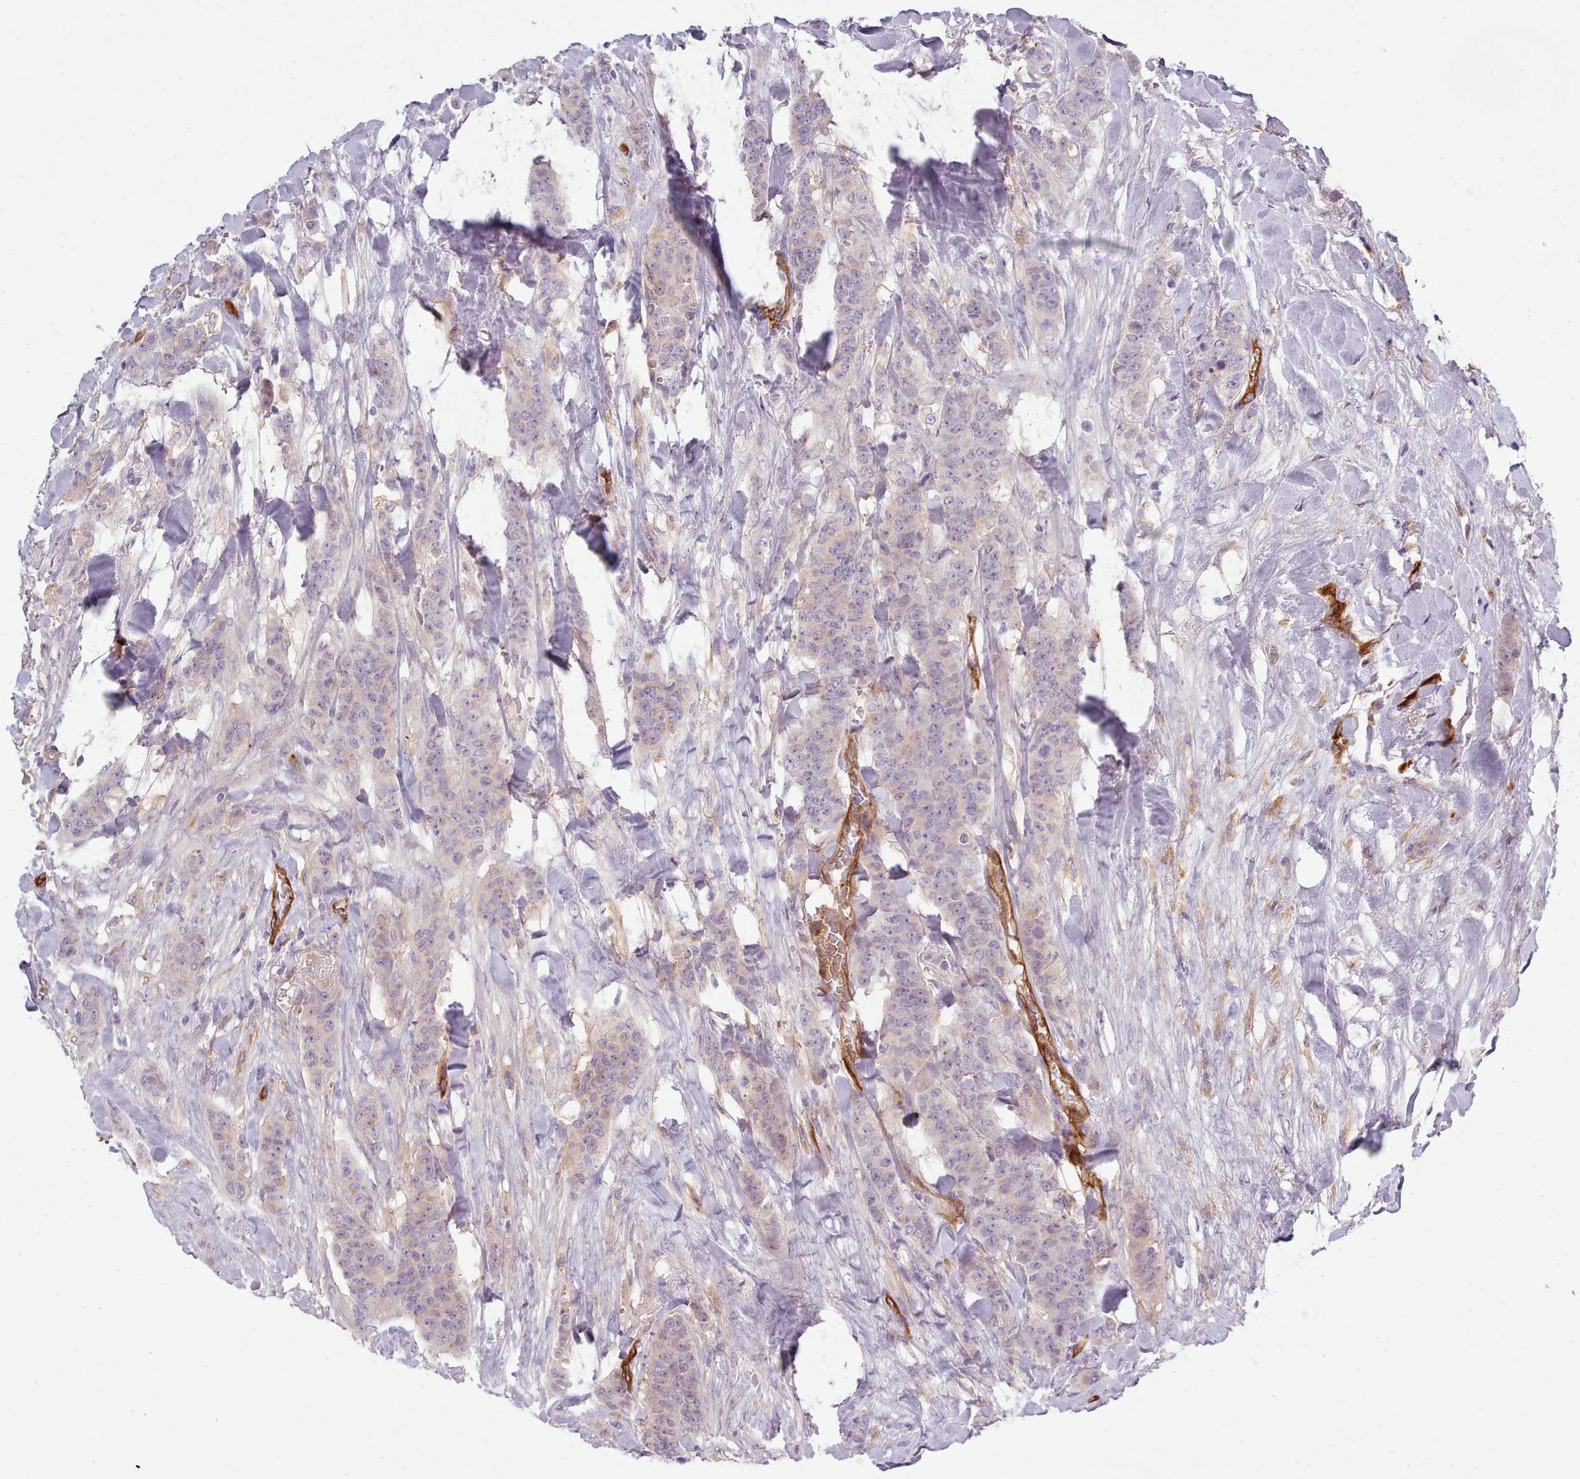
{"staining": {"intensity": "weak", "quantity": "<25%", "location": "nuclear"}, "tissue": "breast cancer", "cell_type": "Tumor cells", "image_type": "cancer", "snomed": [{"axis": "morphology", "description": "Duct carcinoma"}, {"axis": "topography", "description": "Breast"}], "caption": "Immunohistochemical staining of breast cancer displays no significant positivity in tumor cells.", "gene": "CD300LF", "patient": {"sex": "female", "age": 40}}